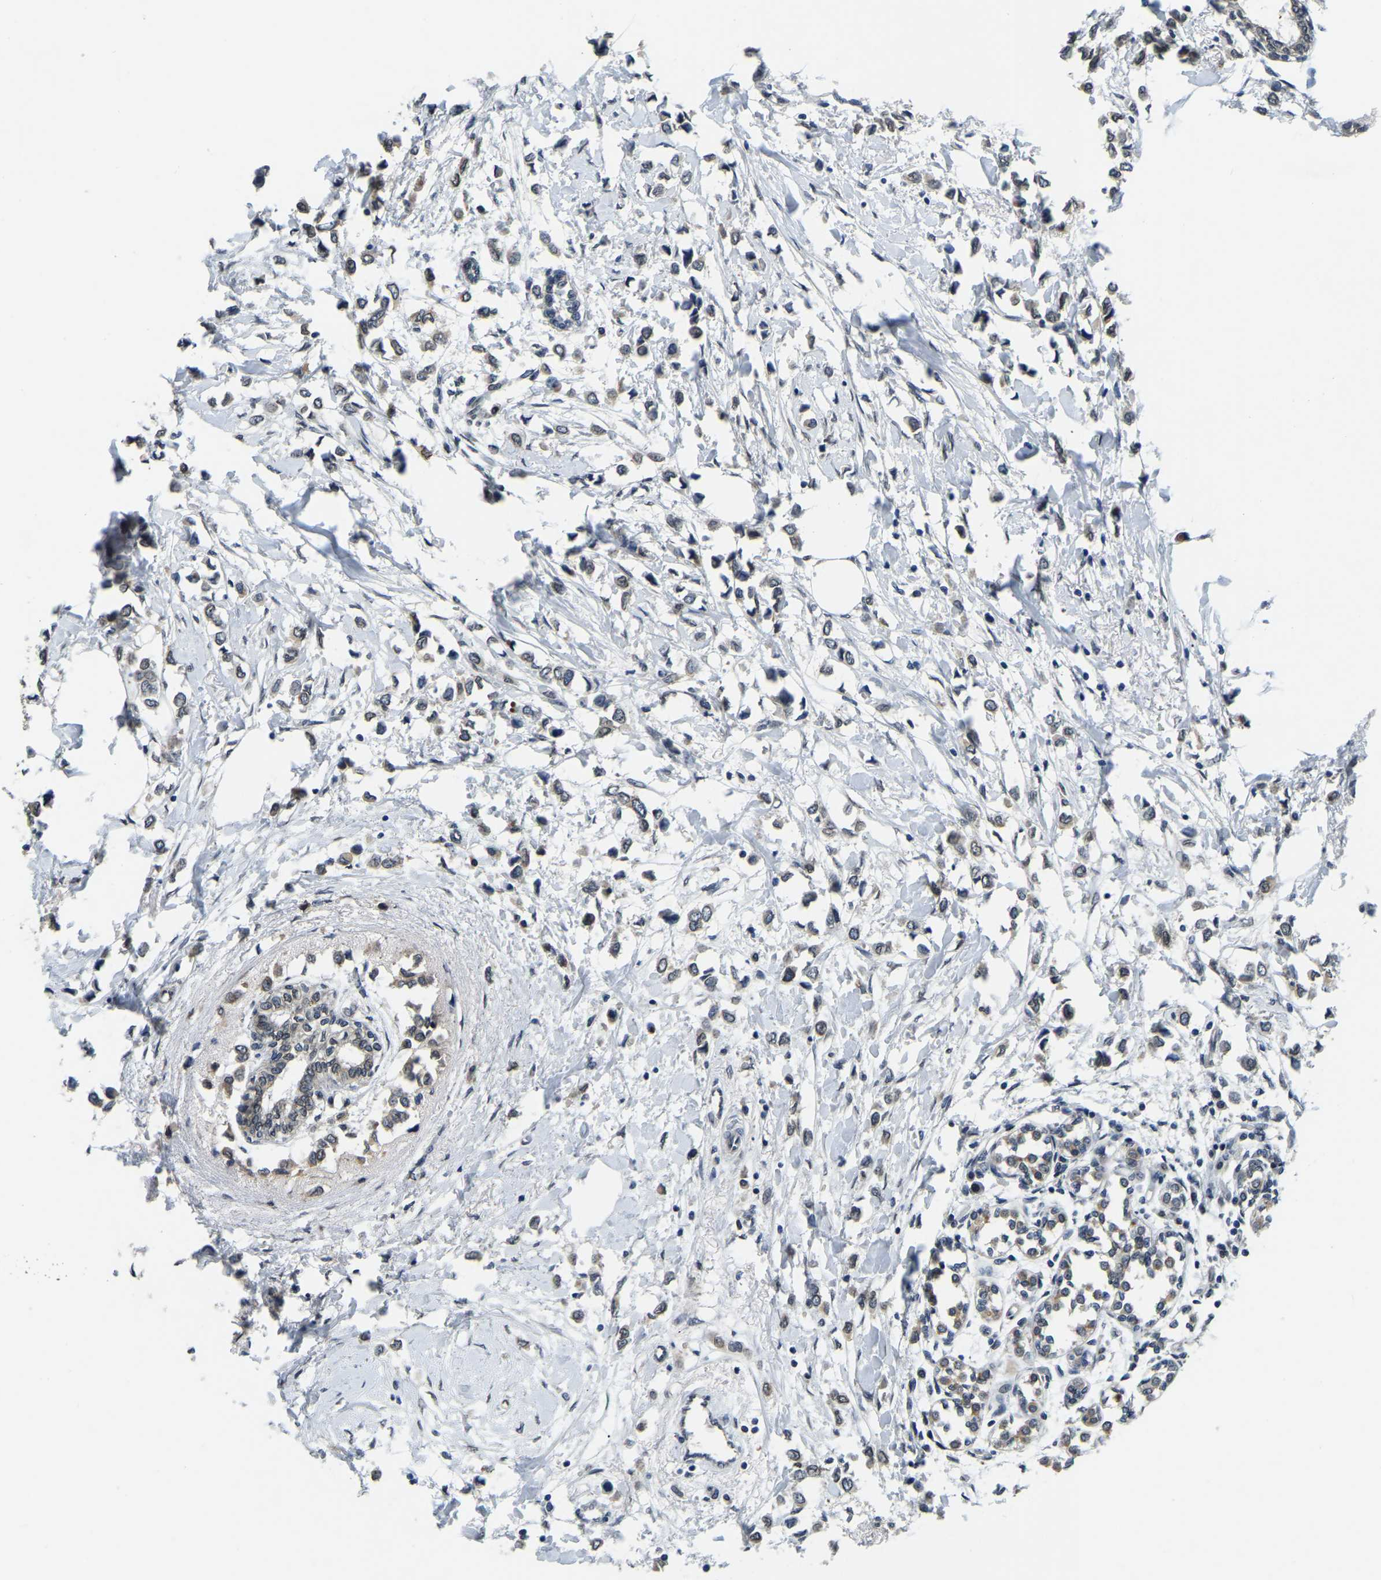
{"staining": {"intensity": "weak", "quantity": ">75%", "location": "cytoplasmic/membranous,nuclear"}, "tissue": "breast cancer", "cell_type": "Tumor cells", "image_type": "cancer", "snomed": [{"axis": "morphology", "description": "Lobular carcinoma"}, {"axis": "topography", "description": "Breast"}], "caption": "Approximately >75% of tumor cells in human lobular carcinoma (breast) reveal weak cytoplasmic/membranous and nuclear protein expression as visualized by brown immunohistochemical staining.", "gene": "RANBP2", "patient": {"sex": "female", "age": 51}}